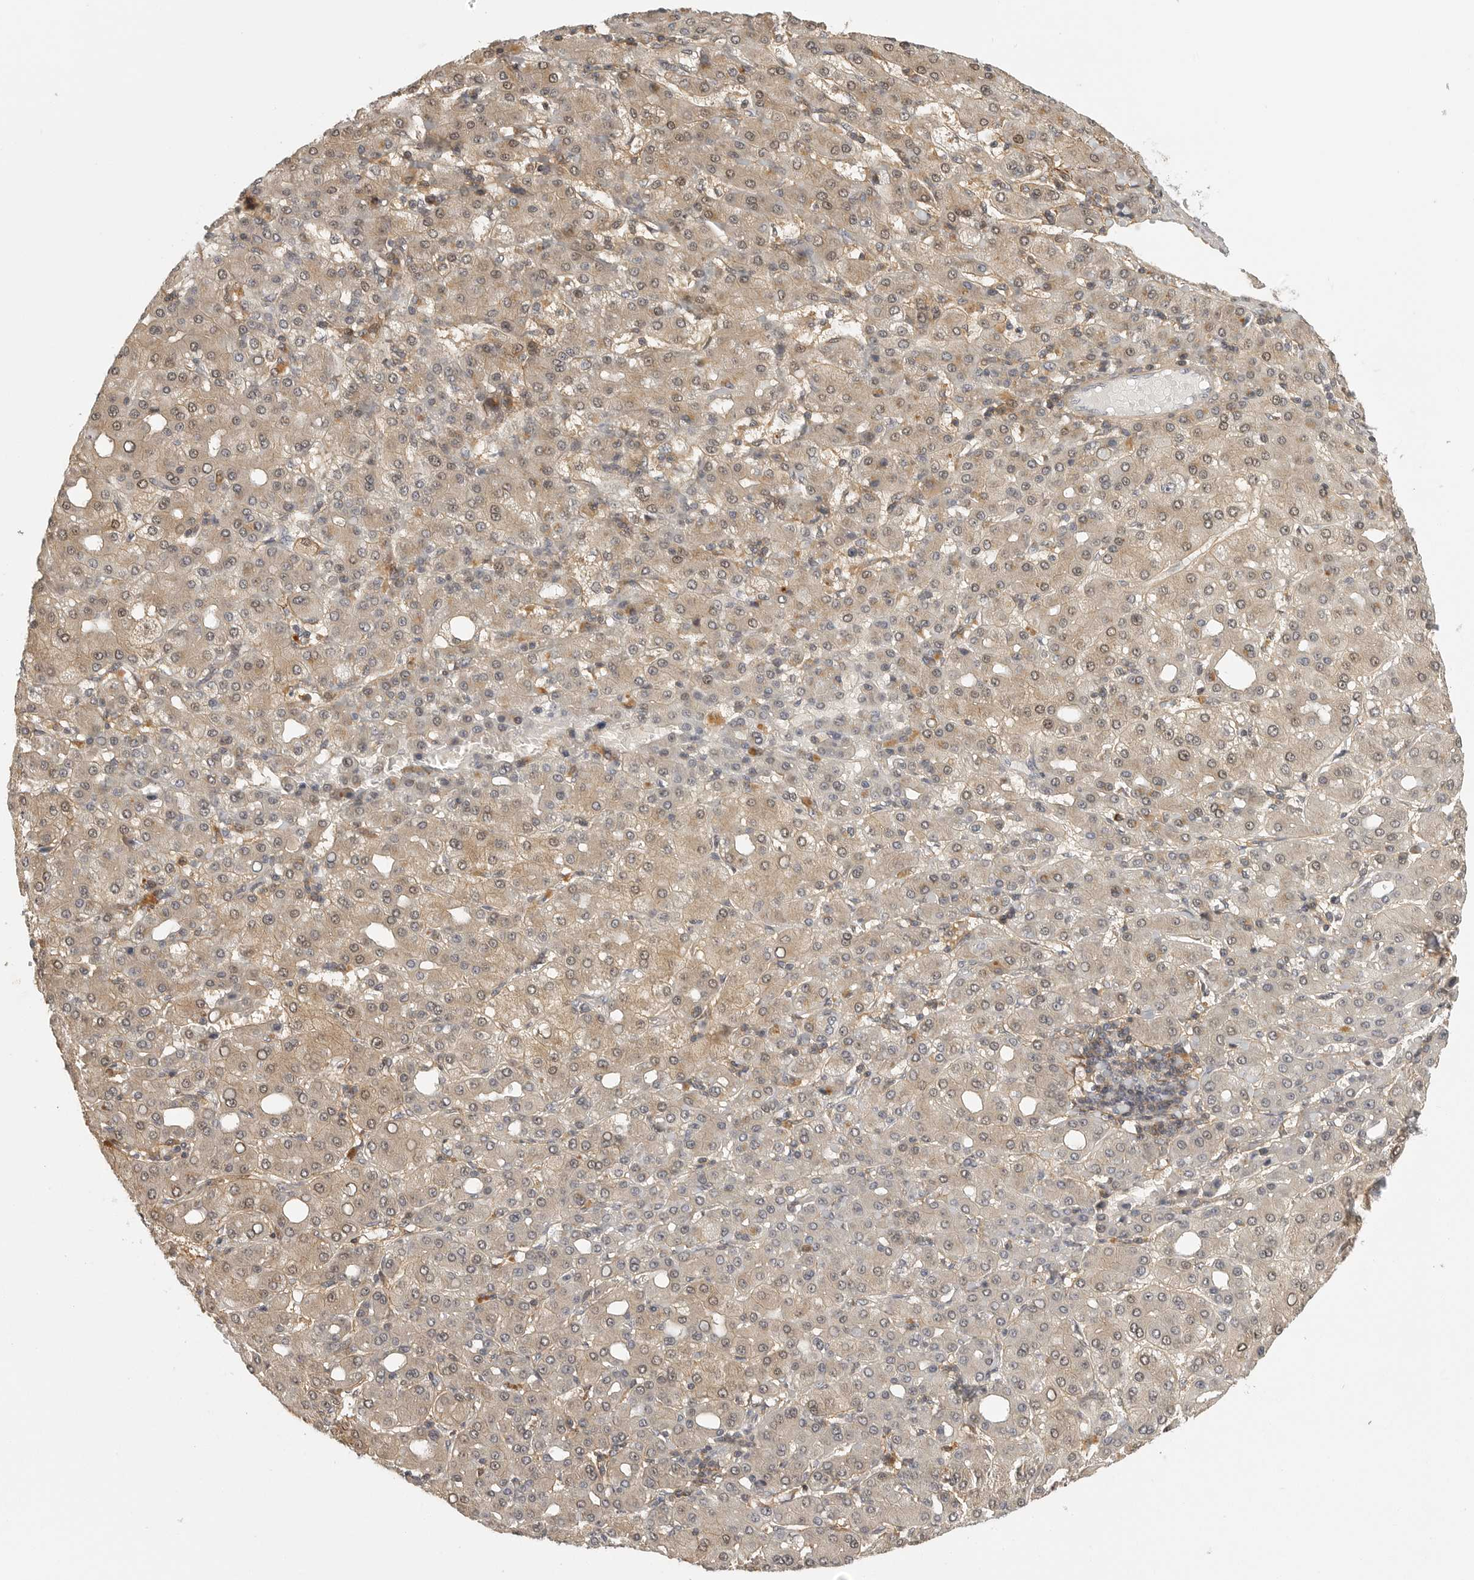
{"staining": {"intensity": "weak", "quantity": ">75%", "location": "cytoplasmic/membranous,nuclear"}, "tissue": "liver cancer", "cell_type": "Tumor cells", "image_type": "cancer", "snomed": [{"axis": "morphology", "description": "Carcinoma, Hepatocellular, NOS"}, {"axis": "topography", "description": "Liver"}], "caption": "DAB immunohistochemical staining of hepatocellular carcinoma (liver) displays weak cytoplasmic/membranous and nuclear protein staining in about >75% of tumor cells. (brown staining indicates protein expression, while blue staining denotes nuclei).", "gene": "UROD", "patient": {"sex": "male", "age": 65}}